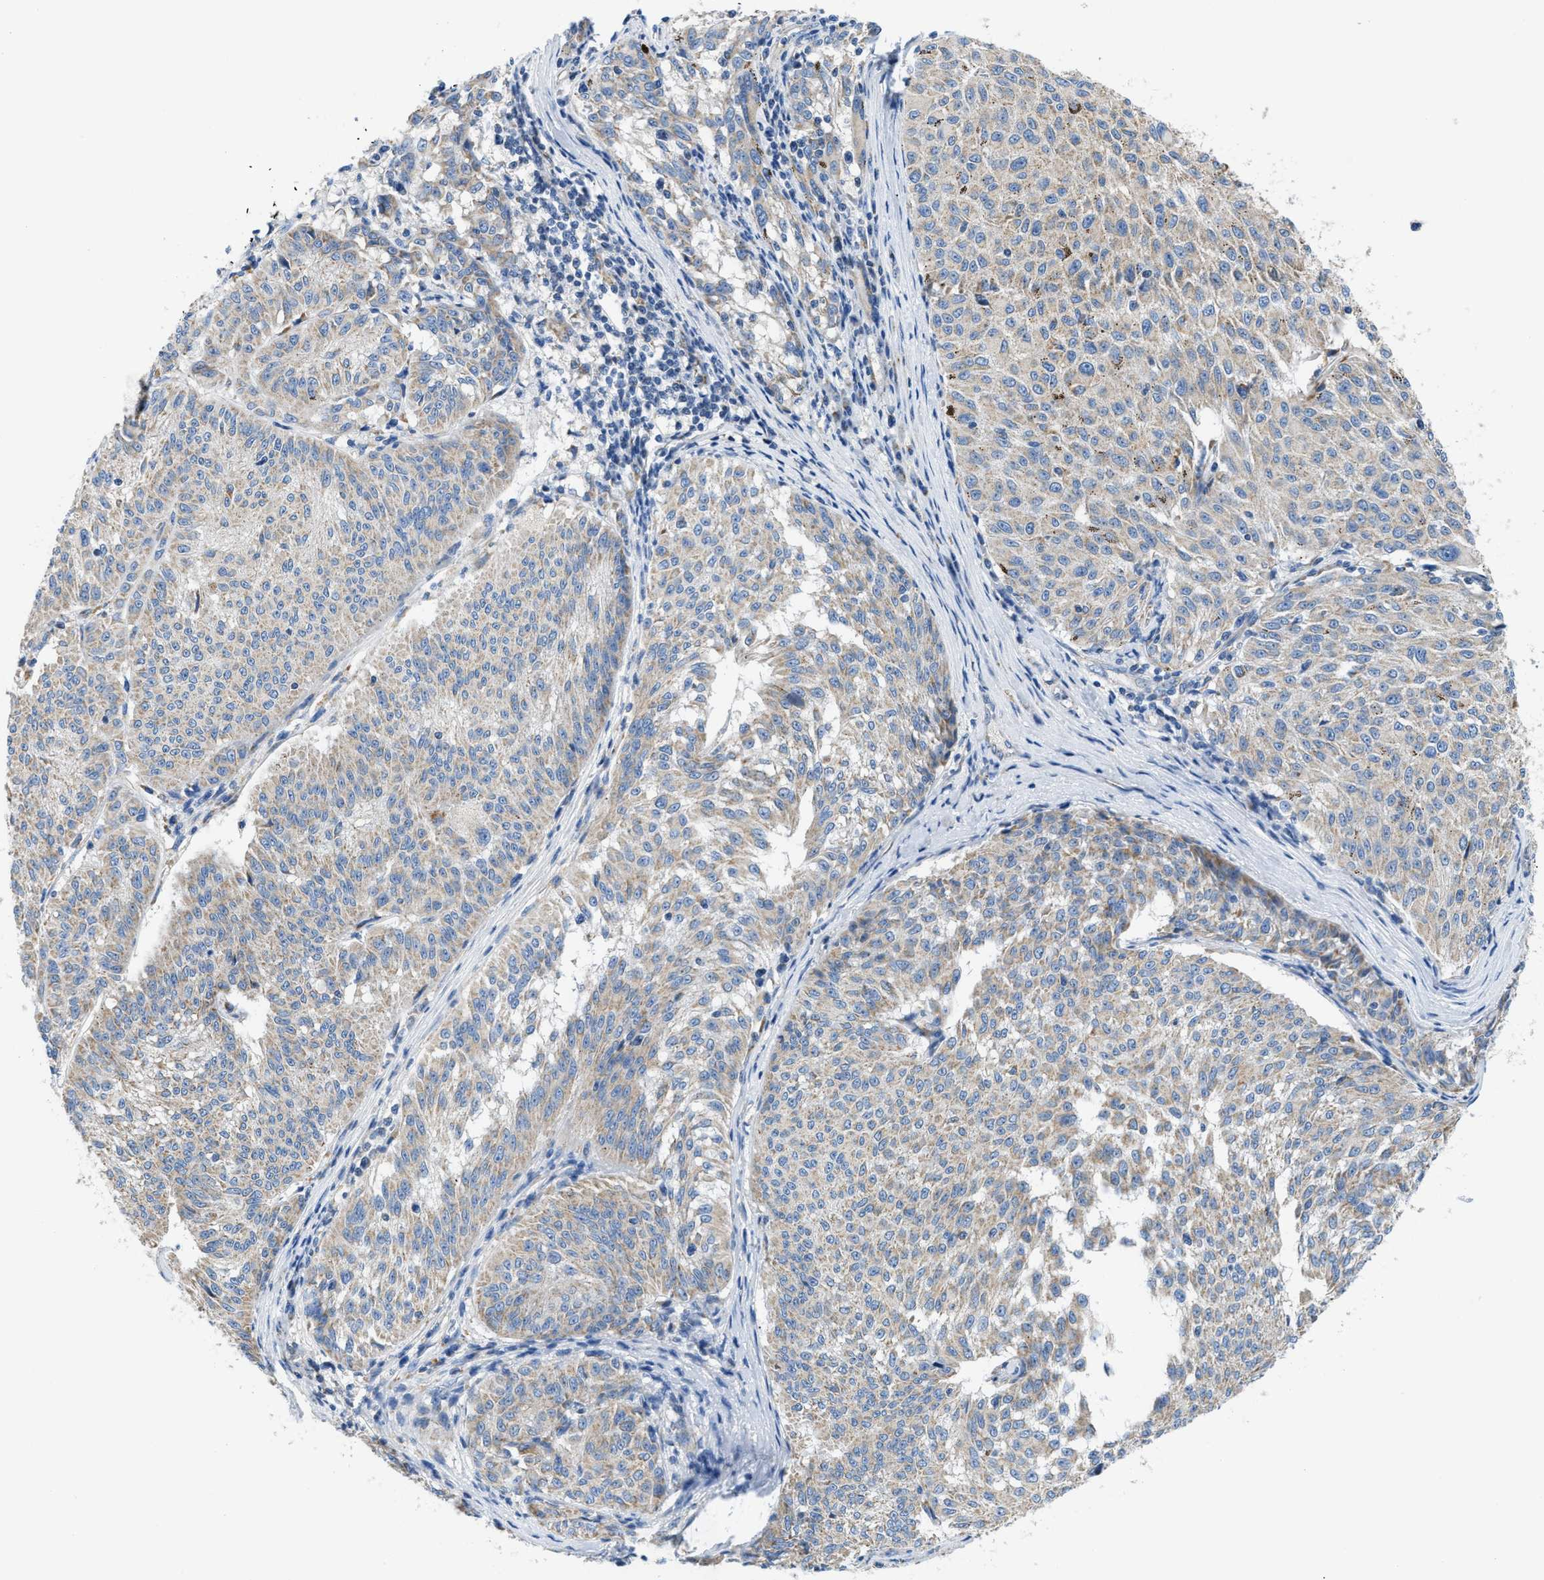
{"staining": {"intensity": "weak", "quantity": "<25%", "location": "cytoplasmic/membranous"}, "tissue": "melanoma", "cell_type": "Tumor cells", "image_type": "cancer", "snomed": [{"axis": "morphology", "description": "Malignant melanoma, NOS"}, {"axis": "topography", "description": "Skin"}], "caption": "The micrograph displays no significant expression in tumor cells of malignant melanoma.", "gene": "SLC25A13", "patient": {"sex": "female", "age": 72}}